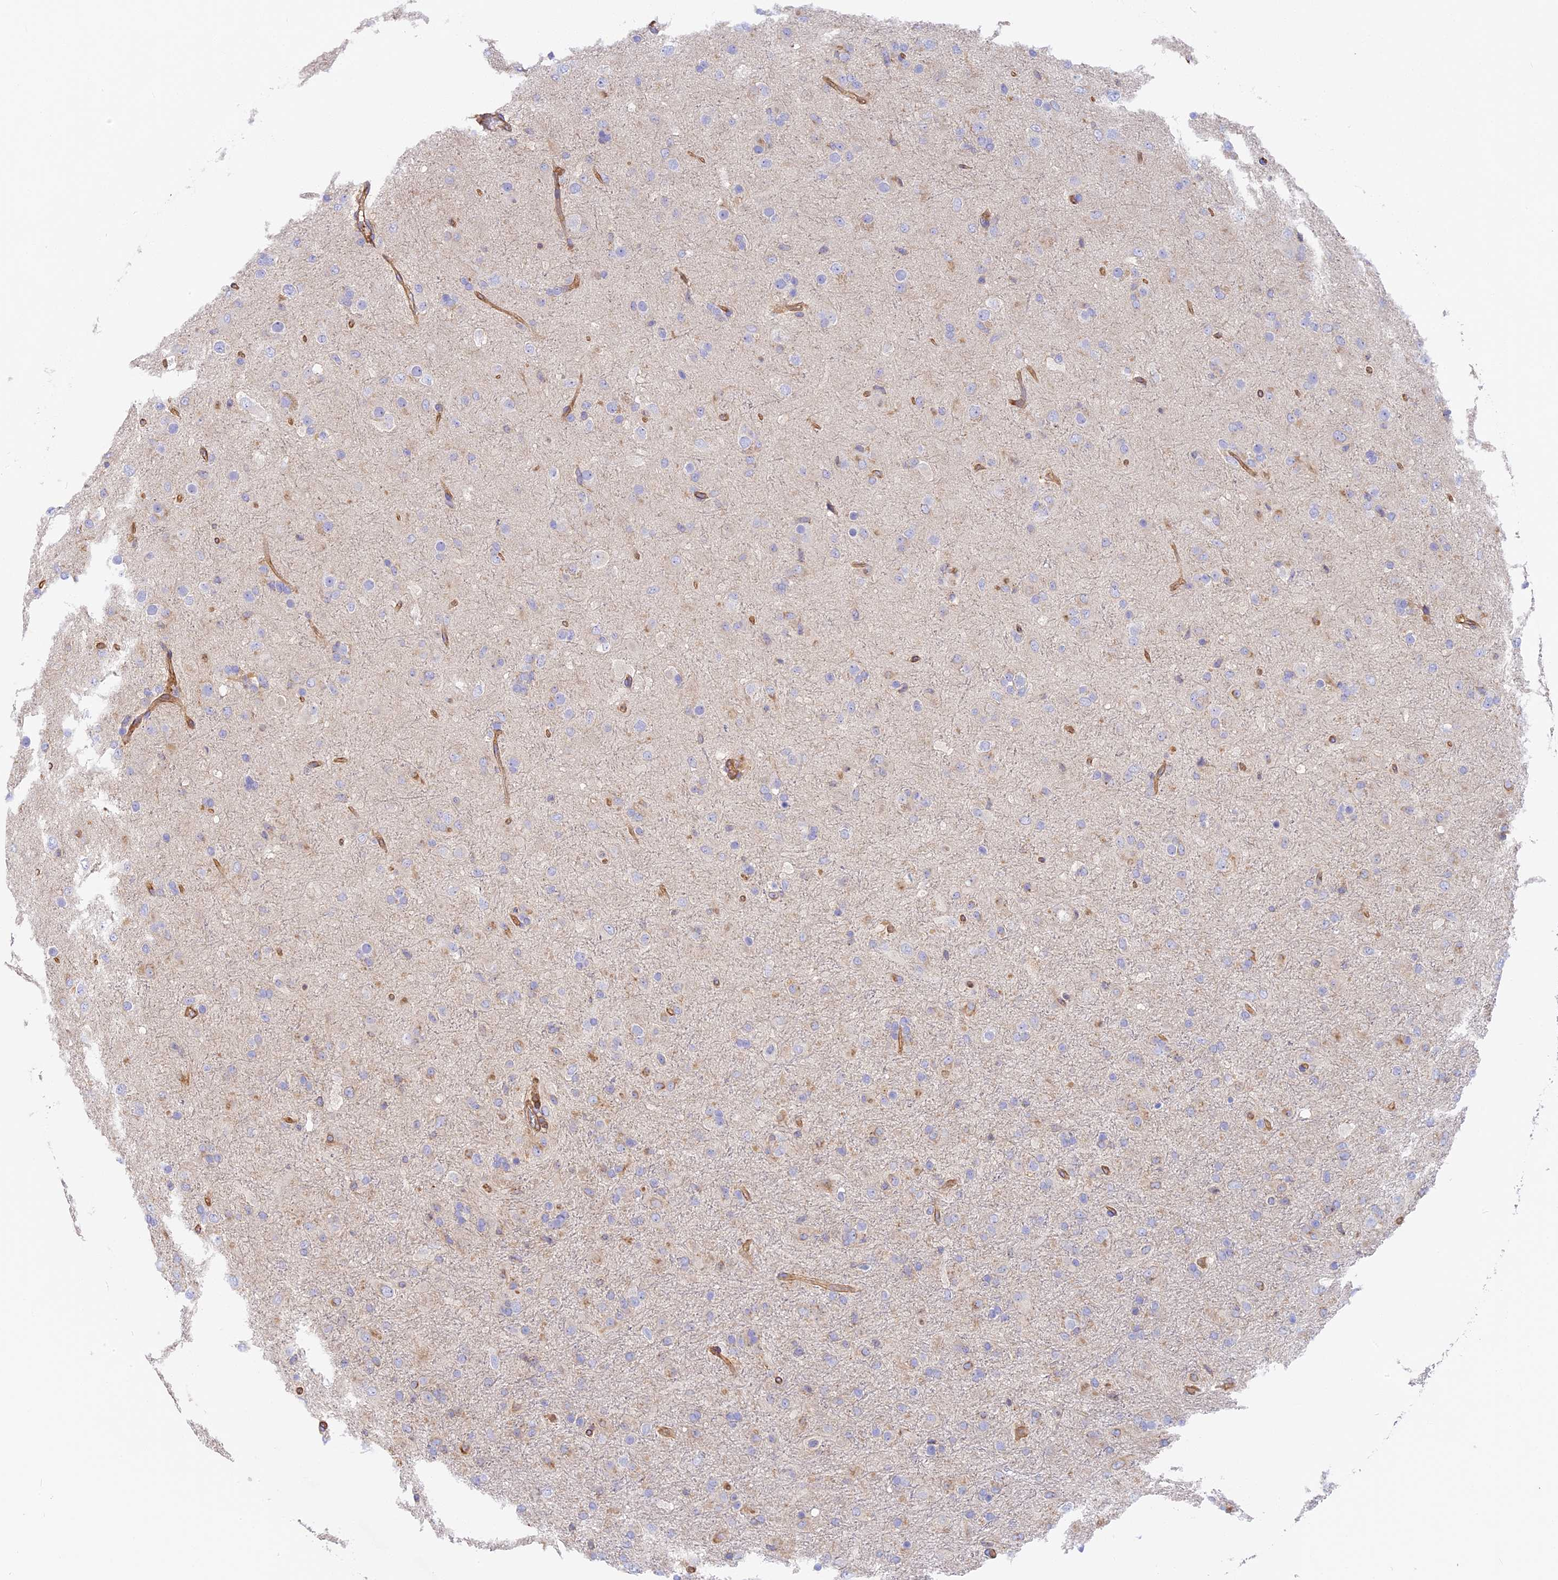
{"staining": {"intensity": "negative", "quantity": "none", "location": "none"}, "tissue": "glioma", "cell_type": "Tumor cells", "image_type": "cancer", "snomed": [{"axis": "morphology", "description": "Glioma, malignant, Low grade"}, {"axis": "topography", "description": "Brain"}], "caption": "Immunohistochemistry of glioma exhibits no expression in tumor cells. (DAB (3,3'-diaminobenzidine) immunohistochemistry visualized using brightfield microscopy, high magnification).", "gene": "VPS18", "patient": {"sex": "male", "age": 65}}